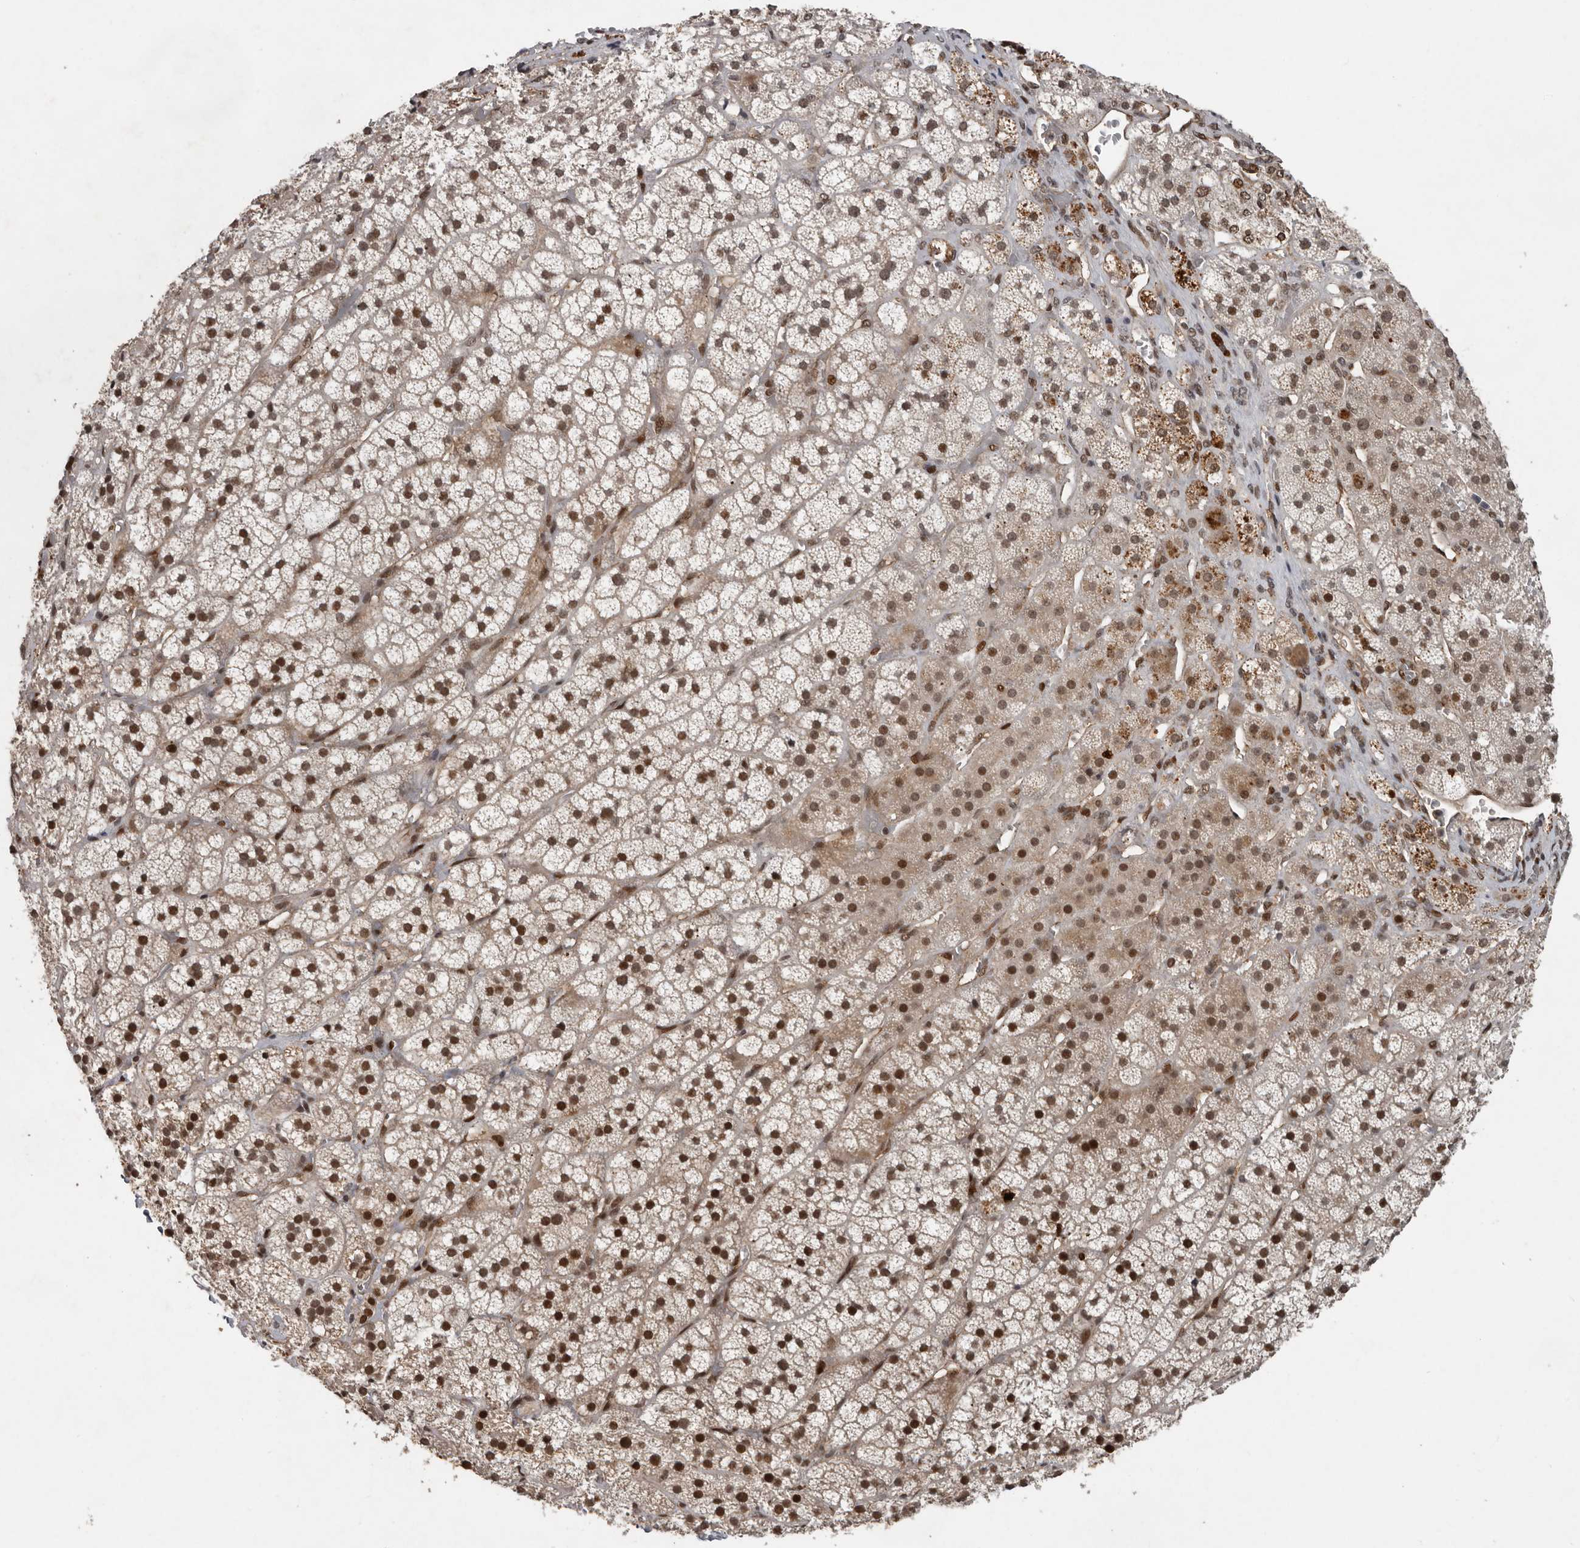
{"staining": {"intensity": "moderate", "quantity": ">75%", "location": "cytoplasmic/membranous,nuclear"}, "tissue": "adrenal gland", "cell_type": "Glandular cells", "image_type": "normal", "snomed": [{"axis": "morphology", "description": "Normal tissue, NOS"}, {"axis": "topography", "description": "Adrenal gland"}], "caption": "Protein expression analysis of normal human adrenal gland reveals moderate cytoplasmic/membranous,nuclear positivity in approximately >75% of glandular cells. Using DAB (brown) and hematoxylin (blue) stains, captured at high magnification using brightfield microscopy.", "gene": "CDC27", "patient": {"sex": "female", "age": 44}}